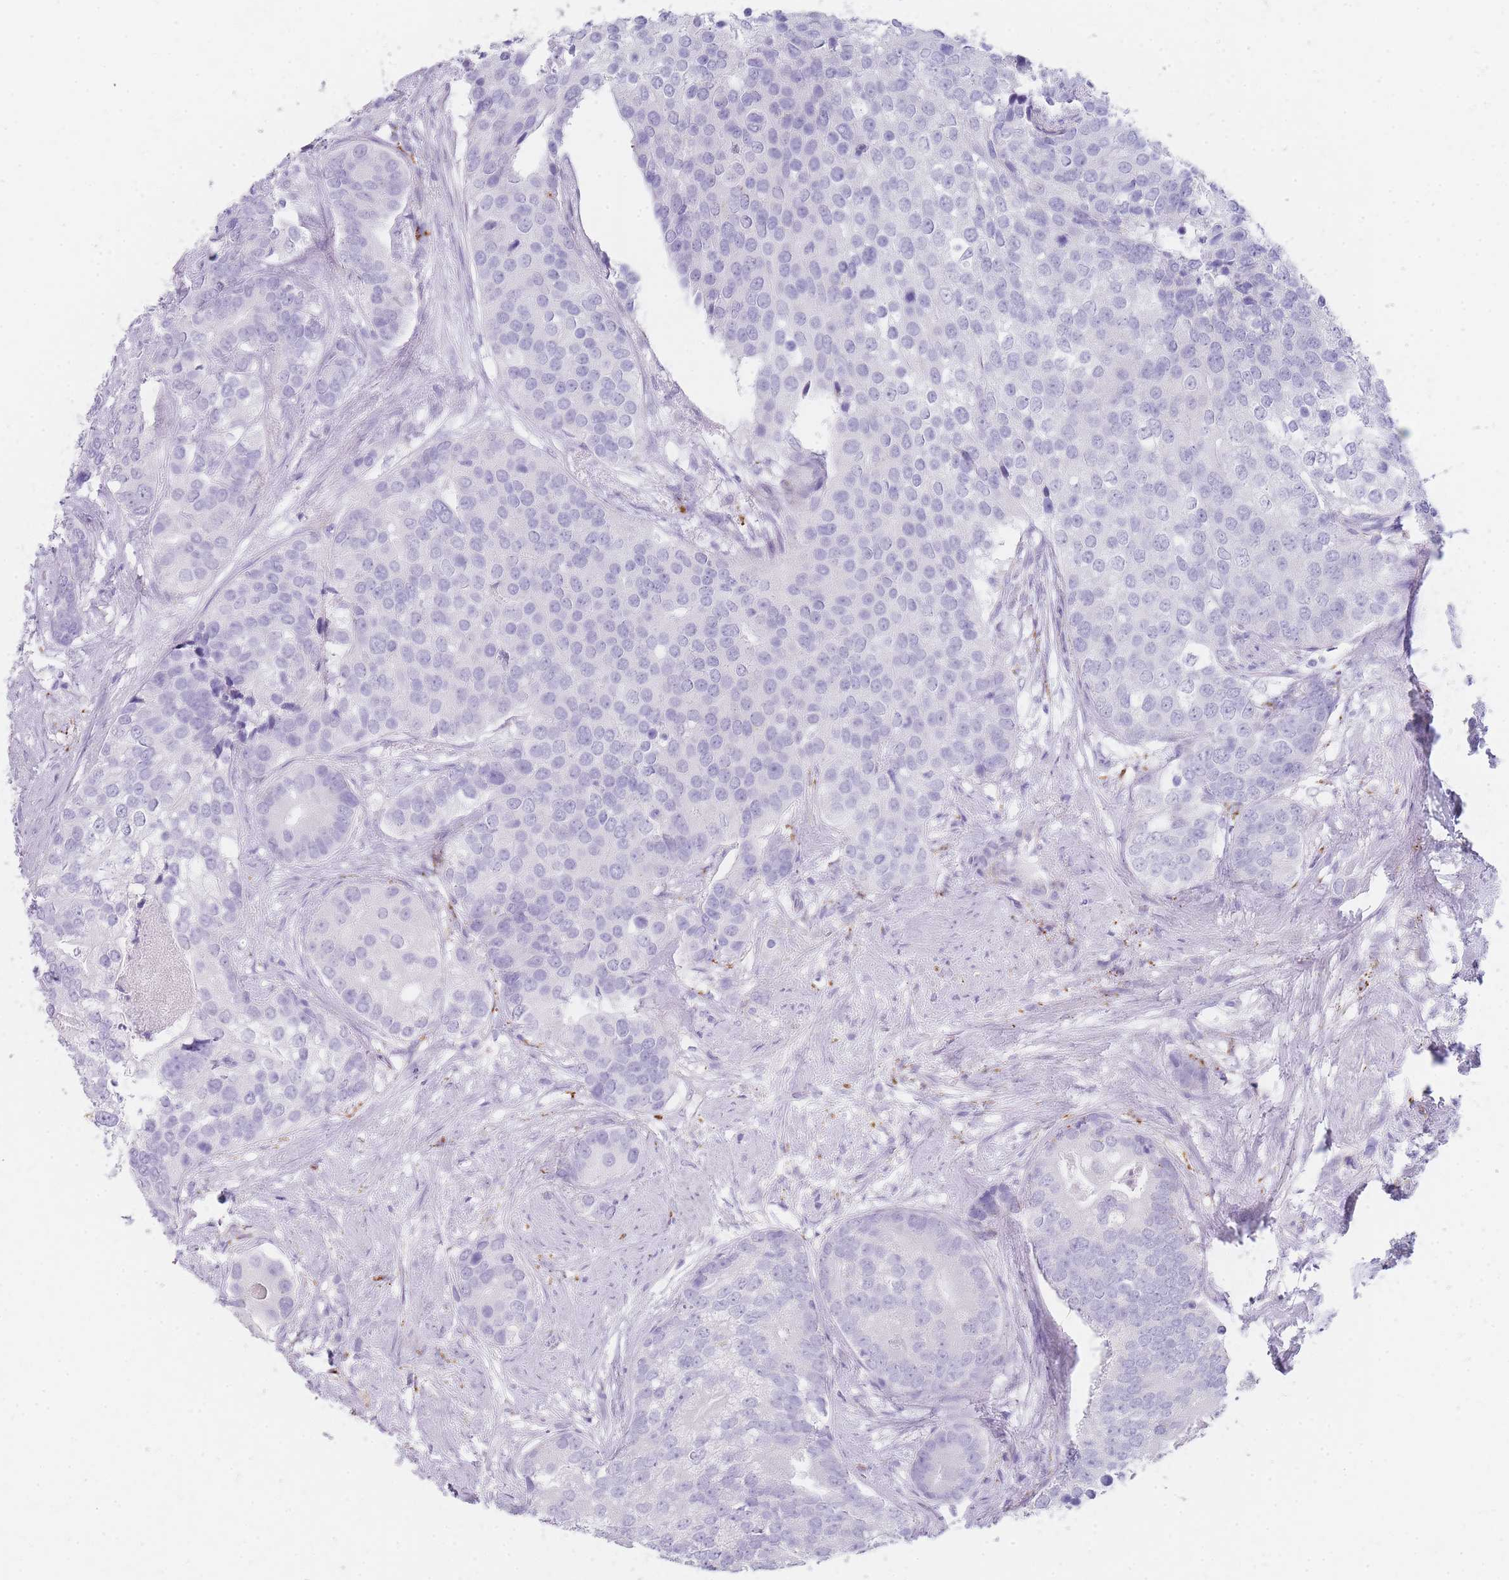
{"staining": {"intensity": "negative", "quantity": "none", "location": "none"}, "tissue": "prostate cancer", "cell_type": "Tumor cells", "image_type": "cancer", "snomed": [{"axis": "morphology", "description": "Adenocarcinoma, High grade"}, {"axis": "topography", "description": "Prostate"}], "caption": "Immunohistochemistry (IHC) photomicrograph of neoplastic tissue: prostate cancer (high-grade adenocarcinoma) stained with DAB demonstrates no significant protein staining in tumor cells.", "gene": "RHO", "patient": {"sex": "male", "age": 62}}